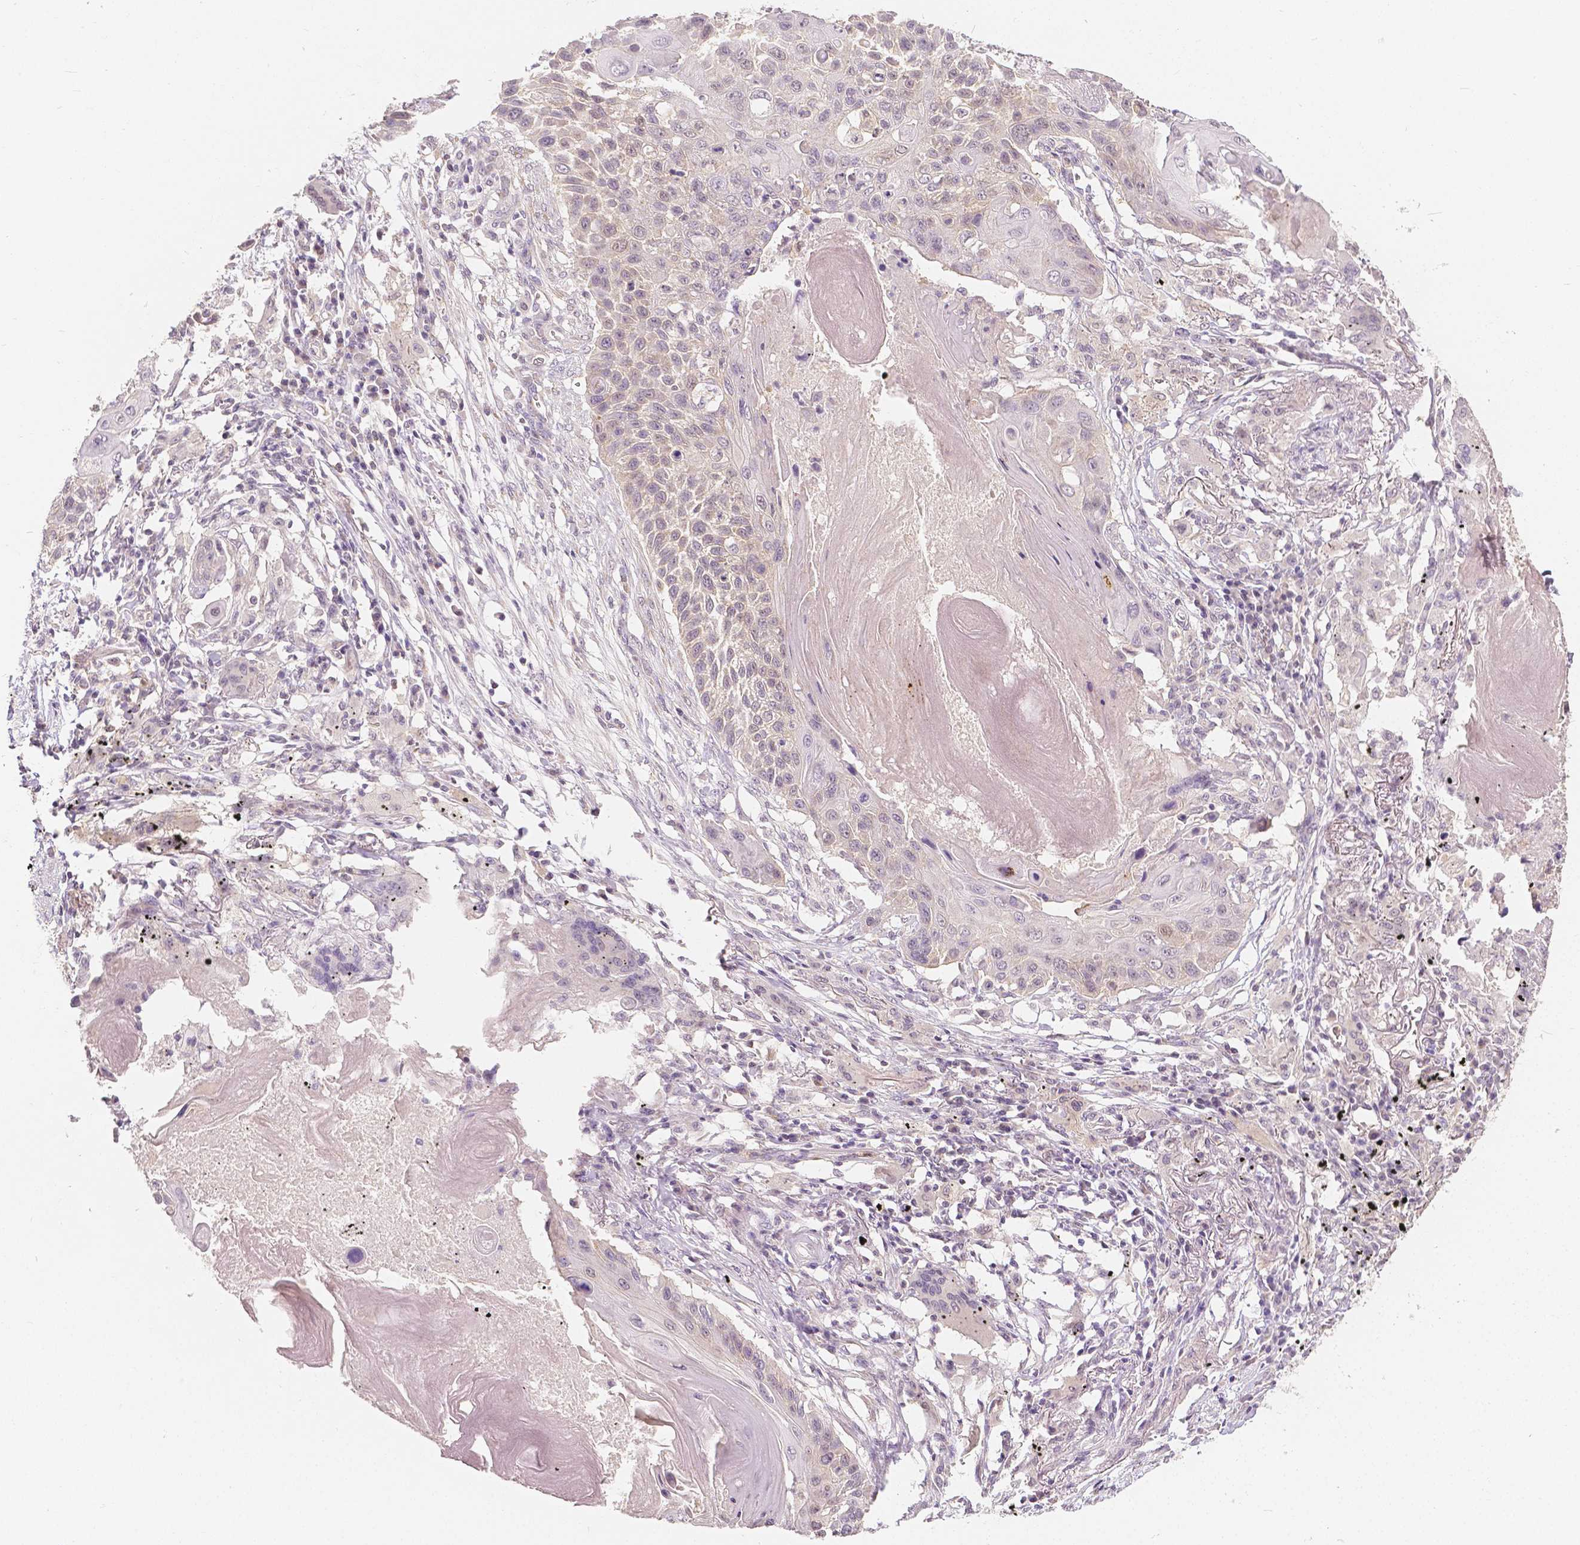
{"staining": {"intensity": "negative", "quantity": "none", "location": "none"}, "tissue": "lung cancer", "cell_type": "Tumor cells", "image_type": "cancer", "snomed": [{"axis": "morphology", "description": "Squamous cell carcinoma, NOS"}, {"axis": "topography", "description": "Lung"}], "caption": "DAB immunohistochemical staining of lung cancer demonstrates no significant positivity in tumor cells. (Stains: DAB (3,3'-diaminobenzidine) IHC with hematoxylin counter stain, Microscopy: brightfield microscopy at high magnification).", "gene": "NAPRT", "patient": {"sex": "male", "age": 78}}